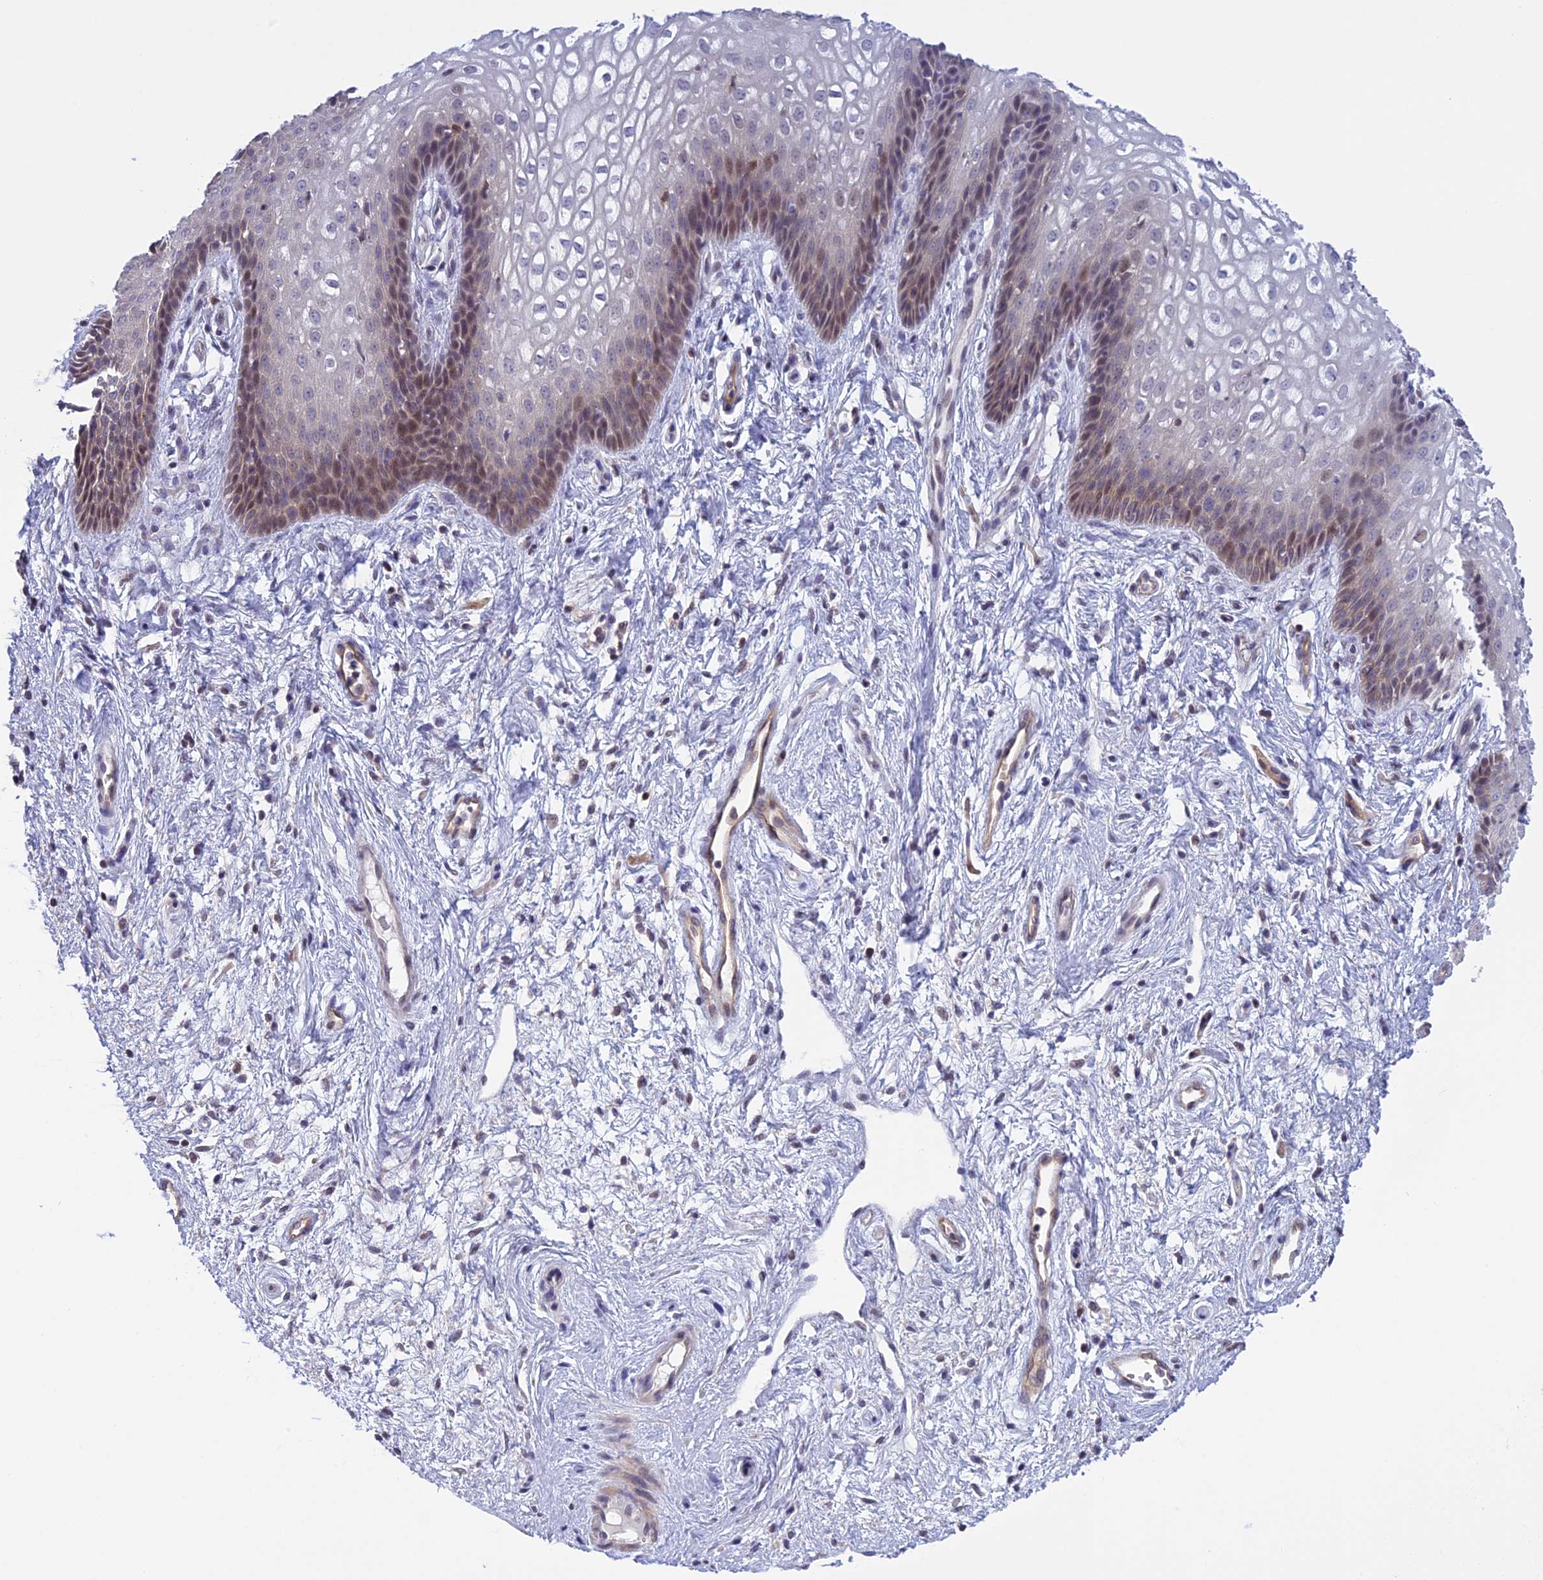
{"staining": {"intensity": "weak", "quantity": "25%-75%", "location": "nuclear"}, "tissue": "vagina", "cell_type": "Squamous epithelial cells", "image_type": "normal", "snomed": [{"axis": "morphology", "description": "Normal tissue, NOS"}, {"axis": "topography", "description": "Vagina"}], "caption": "Immunohistochemistry (IHC) of benign human vagina displays low levels of weak nuclear expression in about 25%-75% of squamous epithelial cells.", "gene": "CORO2A", "patient": {"sex": "female", "age": 34}}